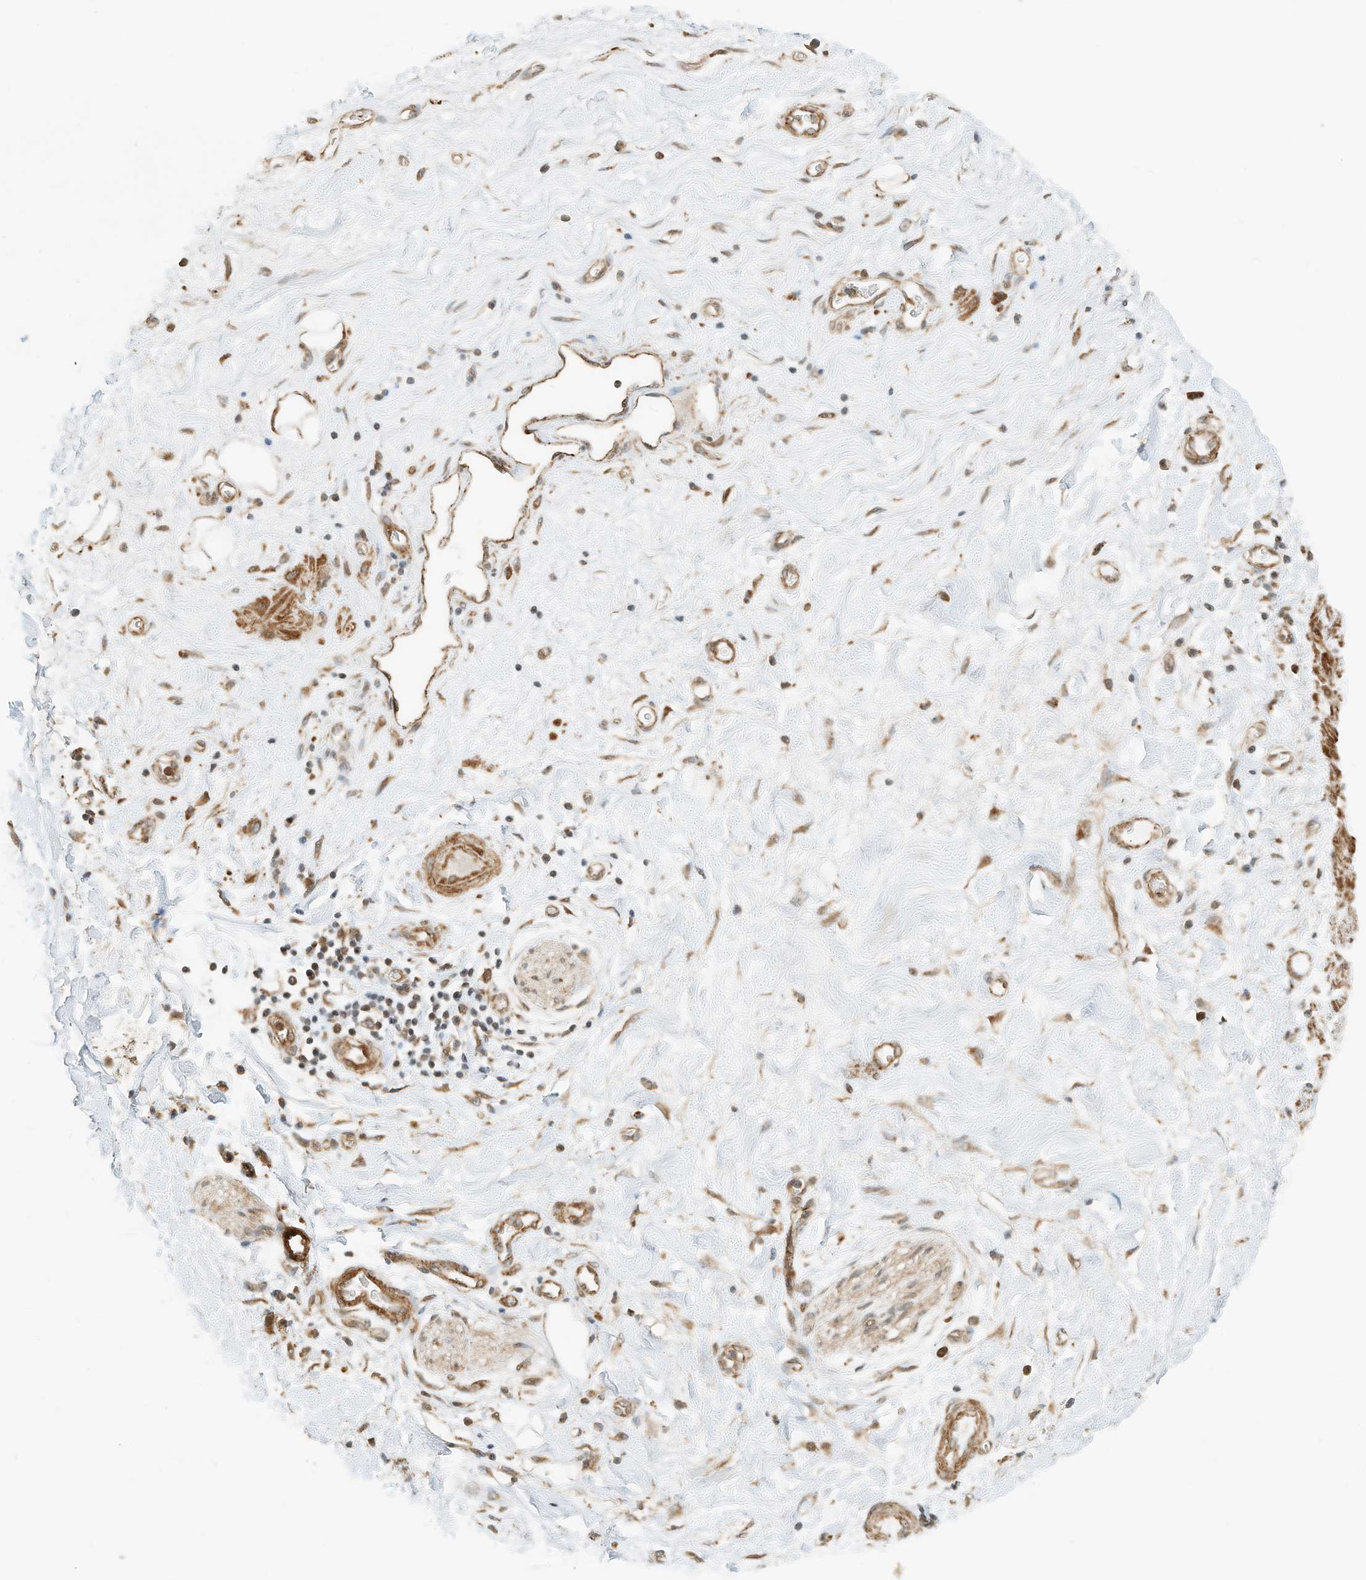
{"staining": {"intensity": "strong", "quantity": ">75%", "location": "cytoplasmic/membranous"}, "tissue": "soft tissue", "cell_type": "Chondrocytes", "image_type": "normal", "snomed": [{"axis": "morphology", "description": "Normal tissue, NOS"}, {"axis": "morphology", "description": "Adenocarcinoma, NOS"}, {"axis": "topography", "description": "Pancreas"}, {"axis": "topography", "description": "Peripheral nerve tissue"}], "caption": "The micrograph shows immunohistochemical staining of benign soft tissue. There is strong cytoplasmic/membranous staining is present in about >75% of chondrocytes.", "gene": "CPAMD8", "patient": {"sex": "male", "age": 59}}